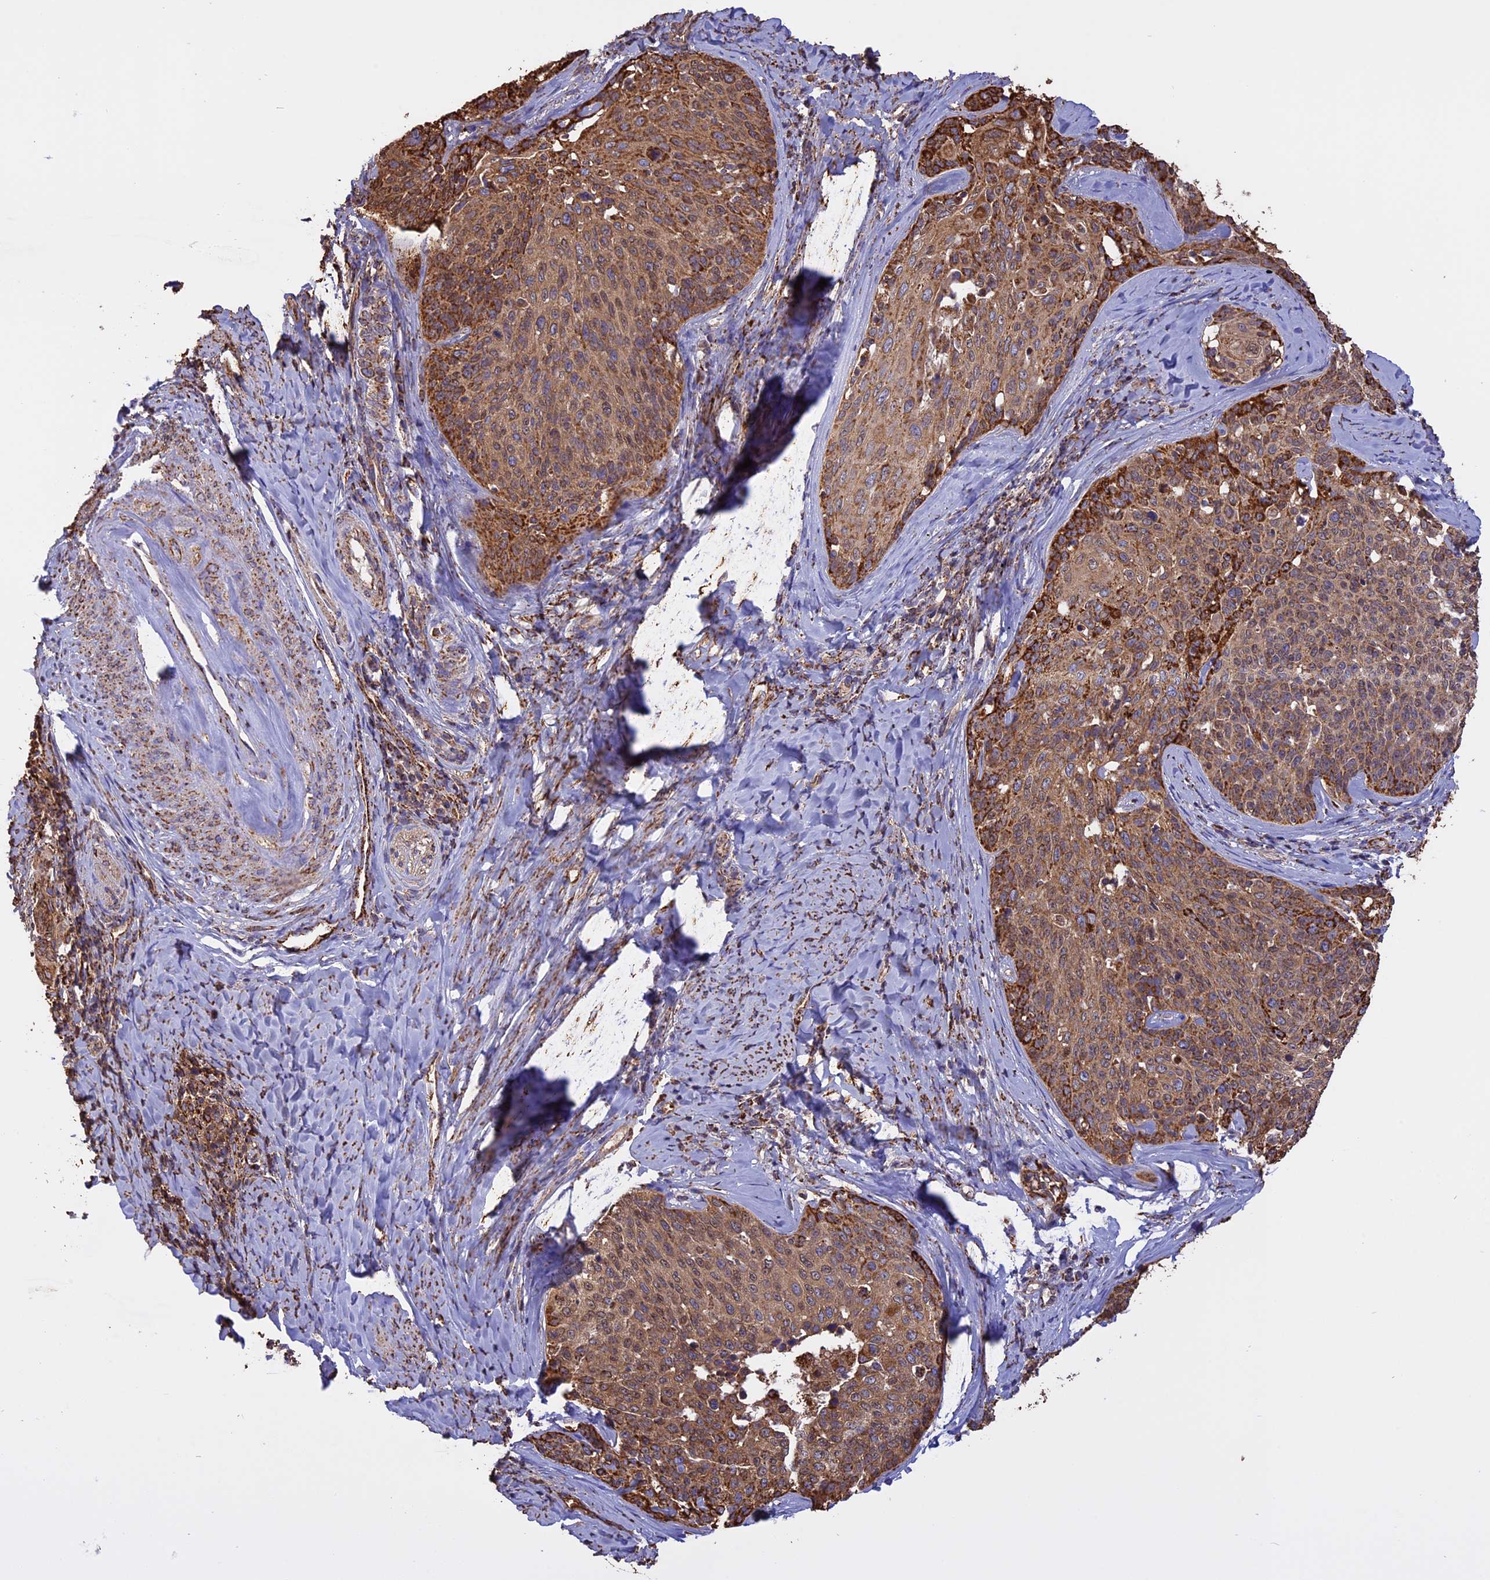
{"staining": {"intensity": "moderate", "quantity": ">75%", "location": "cytoplasmic/membranous"}, "tissue": "cervical cancer", "cell_type": "Tumor cells", "image_type": "cancer", "snomed": [{"axis": "morphology", "description": "Squamous cell carcinoma, NOS"}, {"axis": "topography", "description": "Cervix"}], "caption": "There is medium levels of moderate cytoplasmic/membranous staining in tumor cells of cervical cancer, as demonstrated by immunohistochemical staining (brown color).", "gene": "KCNG1", "patient": {"sex": "female", "age": 50}}